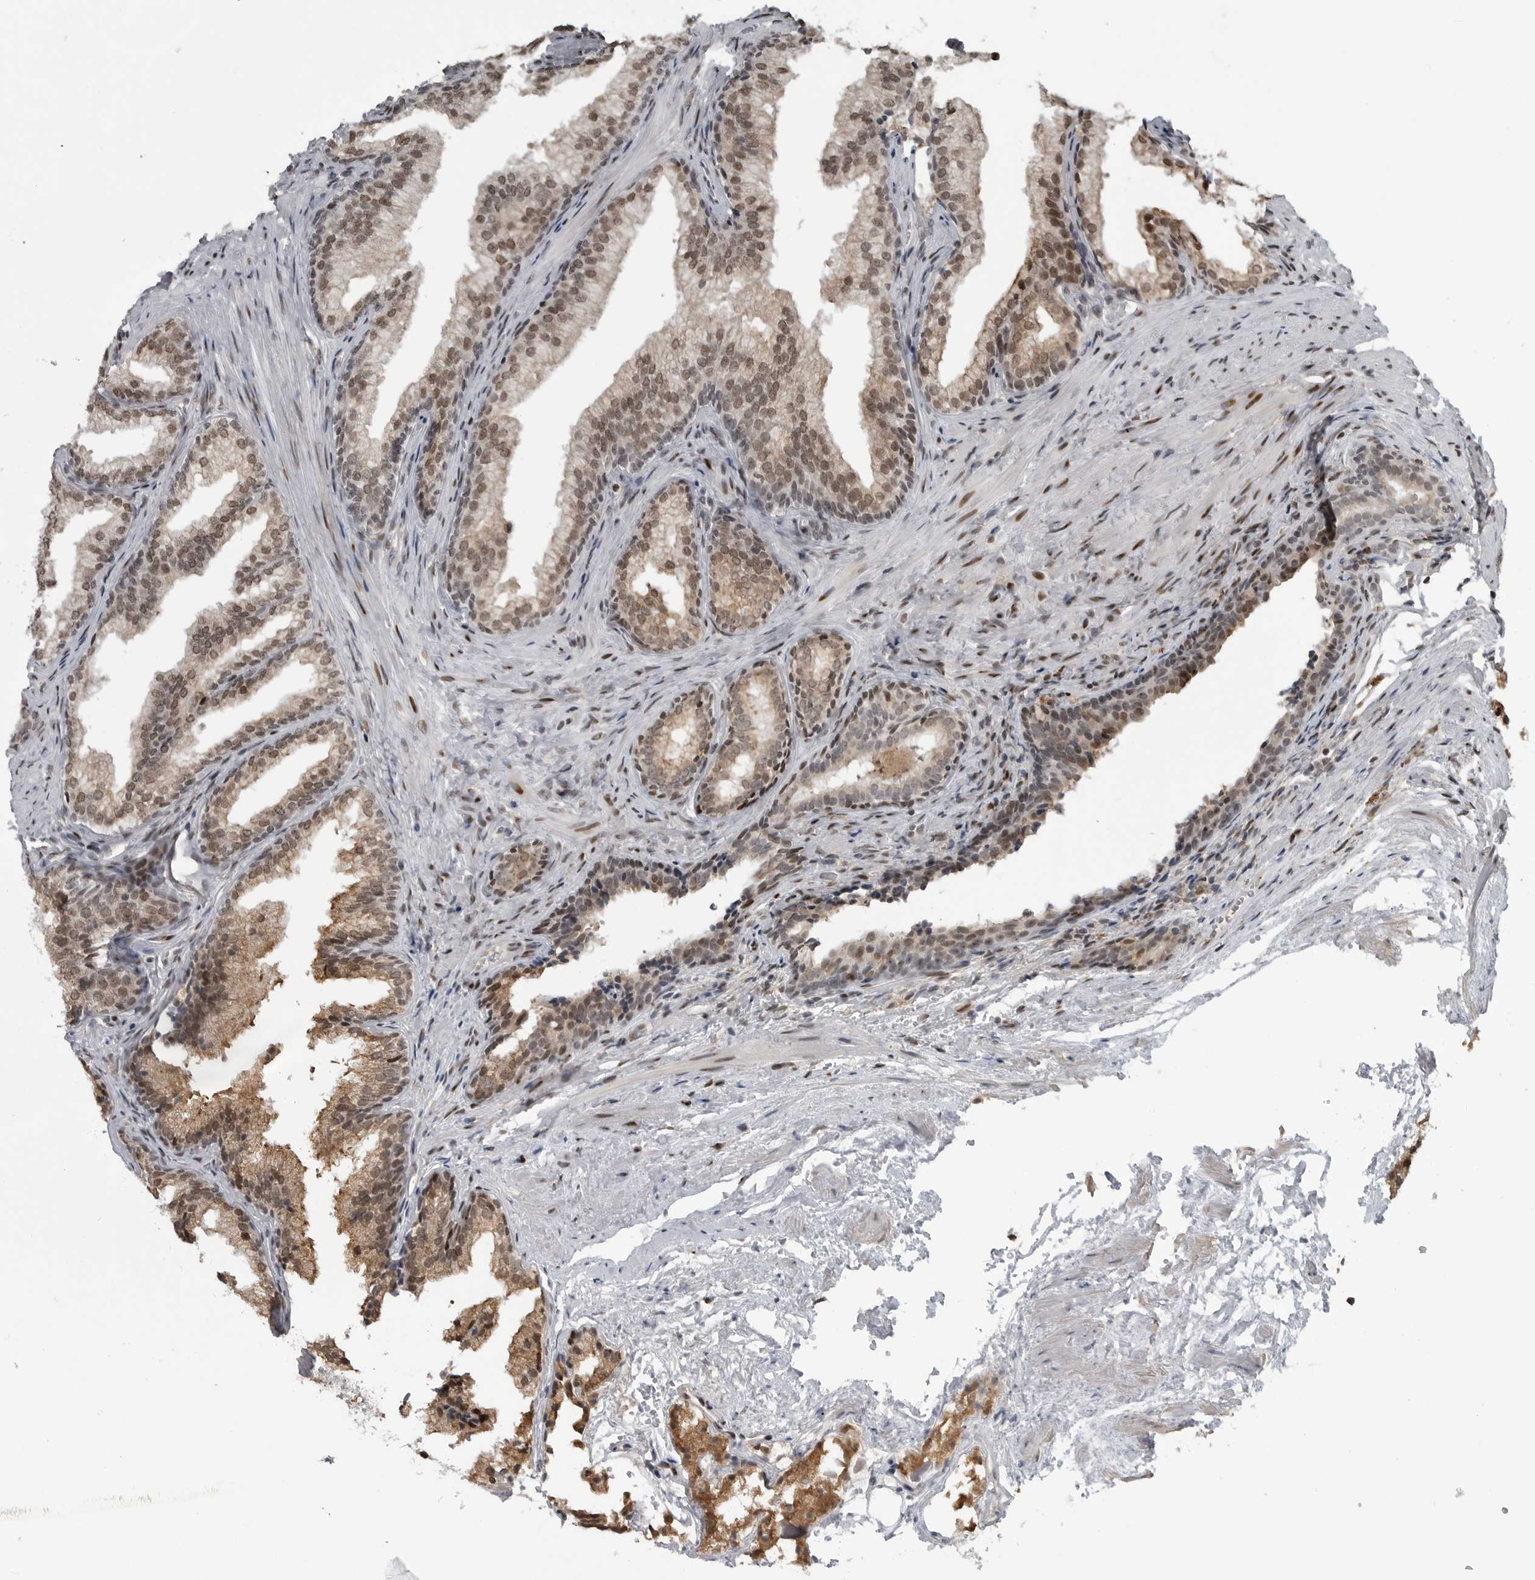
{"staining": {"intensity": "moderate", "quantity": ">75%", "location": "cytoplasmic/membranous,nuclear"}, "tissue": "prostate", "cell_type": "Glandular cells", "image_type": "normal", "snomed": [{"axis": "morphology", "description": "Normal tissue, NOS"}, {"axis": "topography", "description": "Prostate"}], "caption": "IHC (DAB (3,3'-diaminobenzidine)) staining of benign human prostate reveals moderate cytoplasmic/membranous,nuclear protein staining in approximately >75% of glandular cells. (Stains: DAB in brown, nuclei in blue, Microscopy: brightfield microscopy at high magnification).", "gene": "C8orf58", "patient": {"sex": "male", "age": 76}}